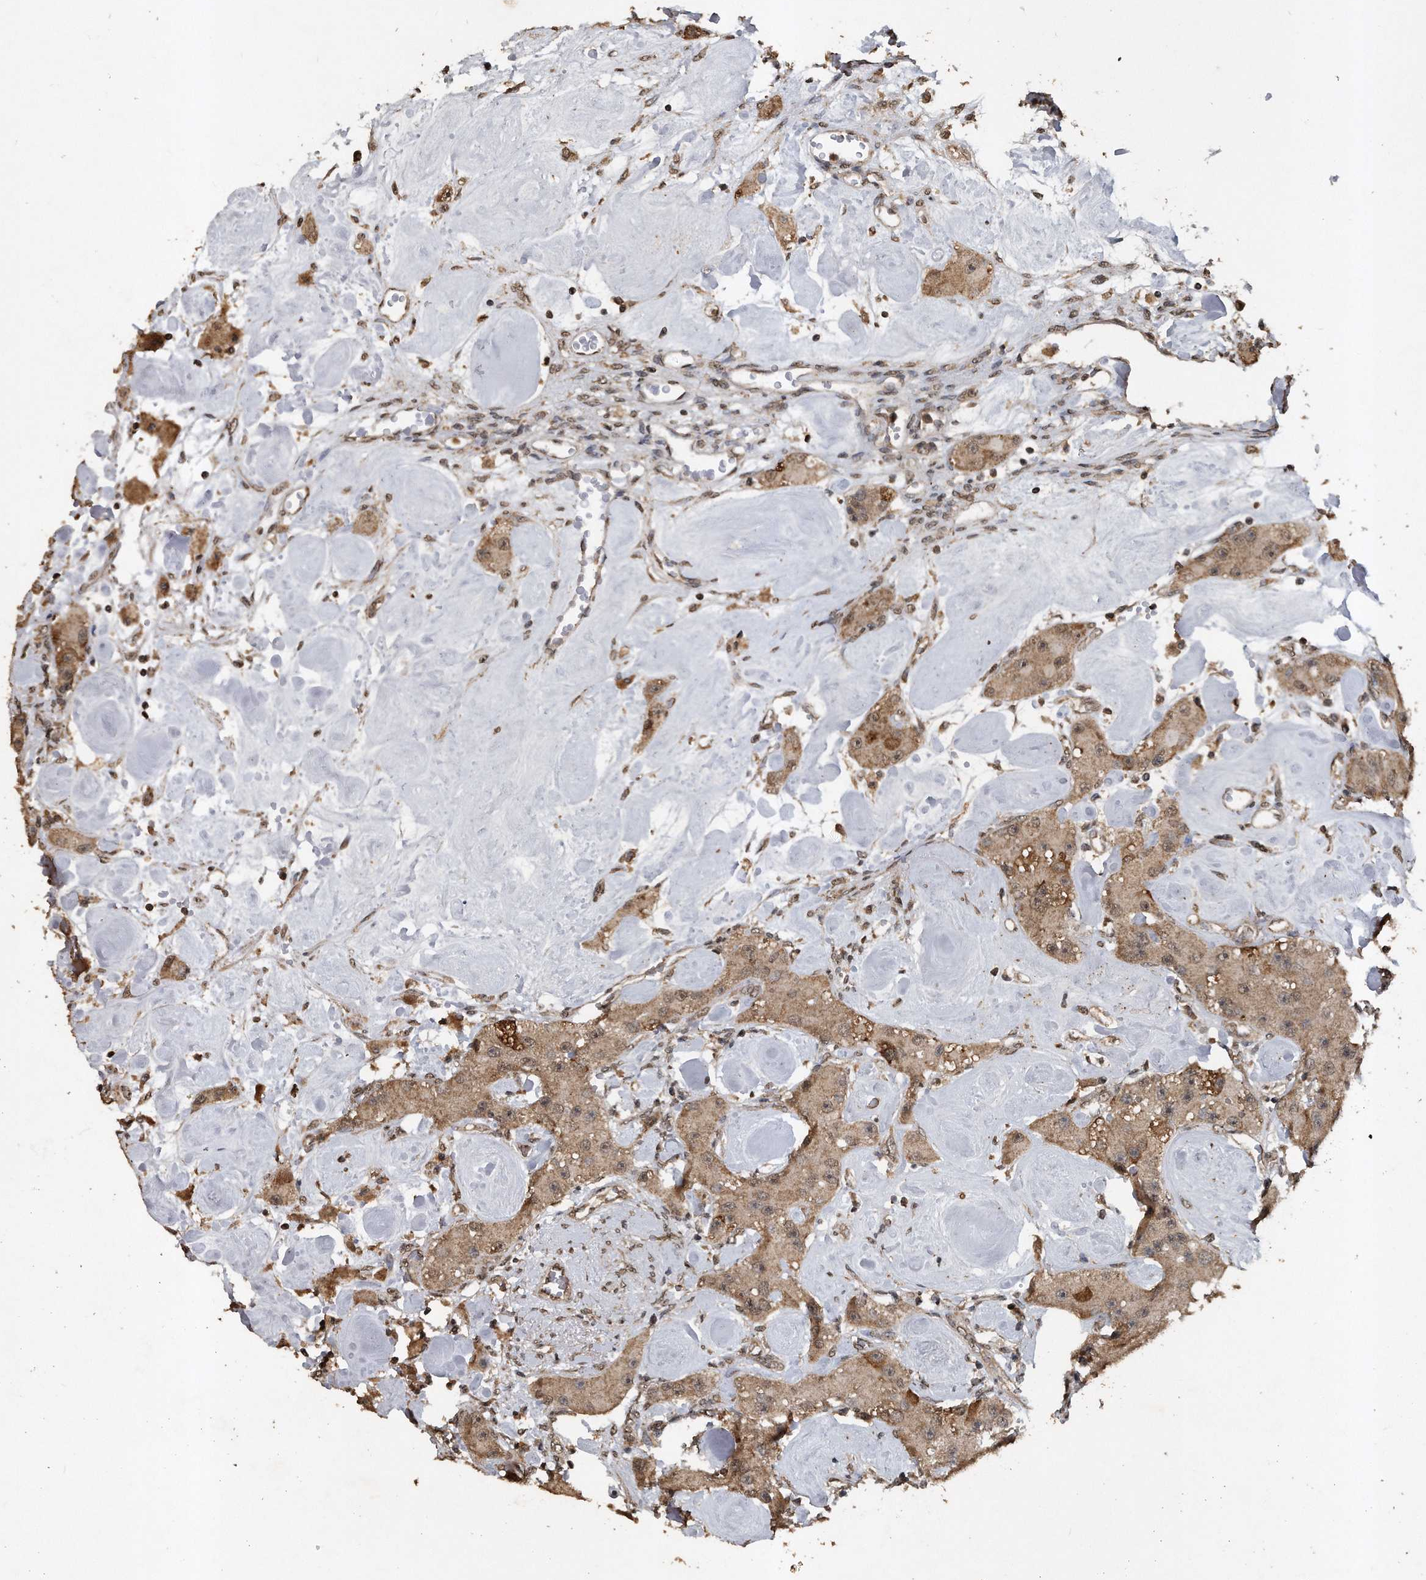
{"staining": {"intensity": "moderate", "quantity": ">75%", "location": "cytoplasmic/membranous"}, "tissue": "carcinoid", "cell_type": "Tumor cells", "image_type": "cancer", "snomed": [{"axis": "morphology", "description": "Carcinoid, malignant, NOS"}, {"axis": "topography", "description": "Pancreas"}], "caption": "A micrograph showing moderate cytoplasmic/membranous expression in approximately >75% of tumor cells in carcinoid, as visualized by brown immunohistochemical staining.", "gene": "CRYZL1", "patient": {"sex": "male", "age": 41}}